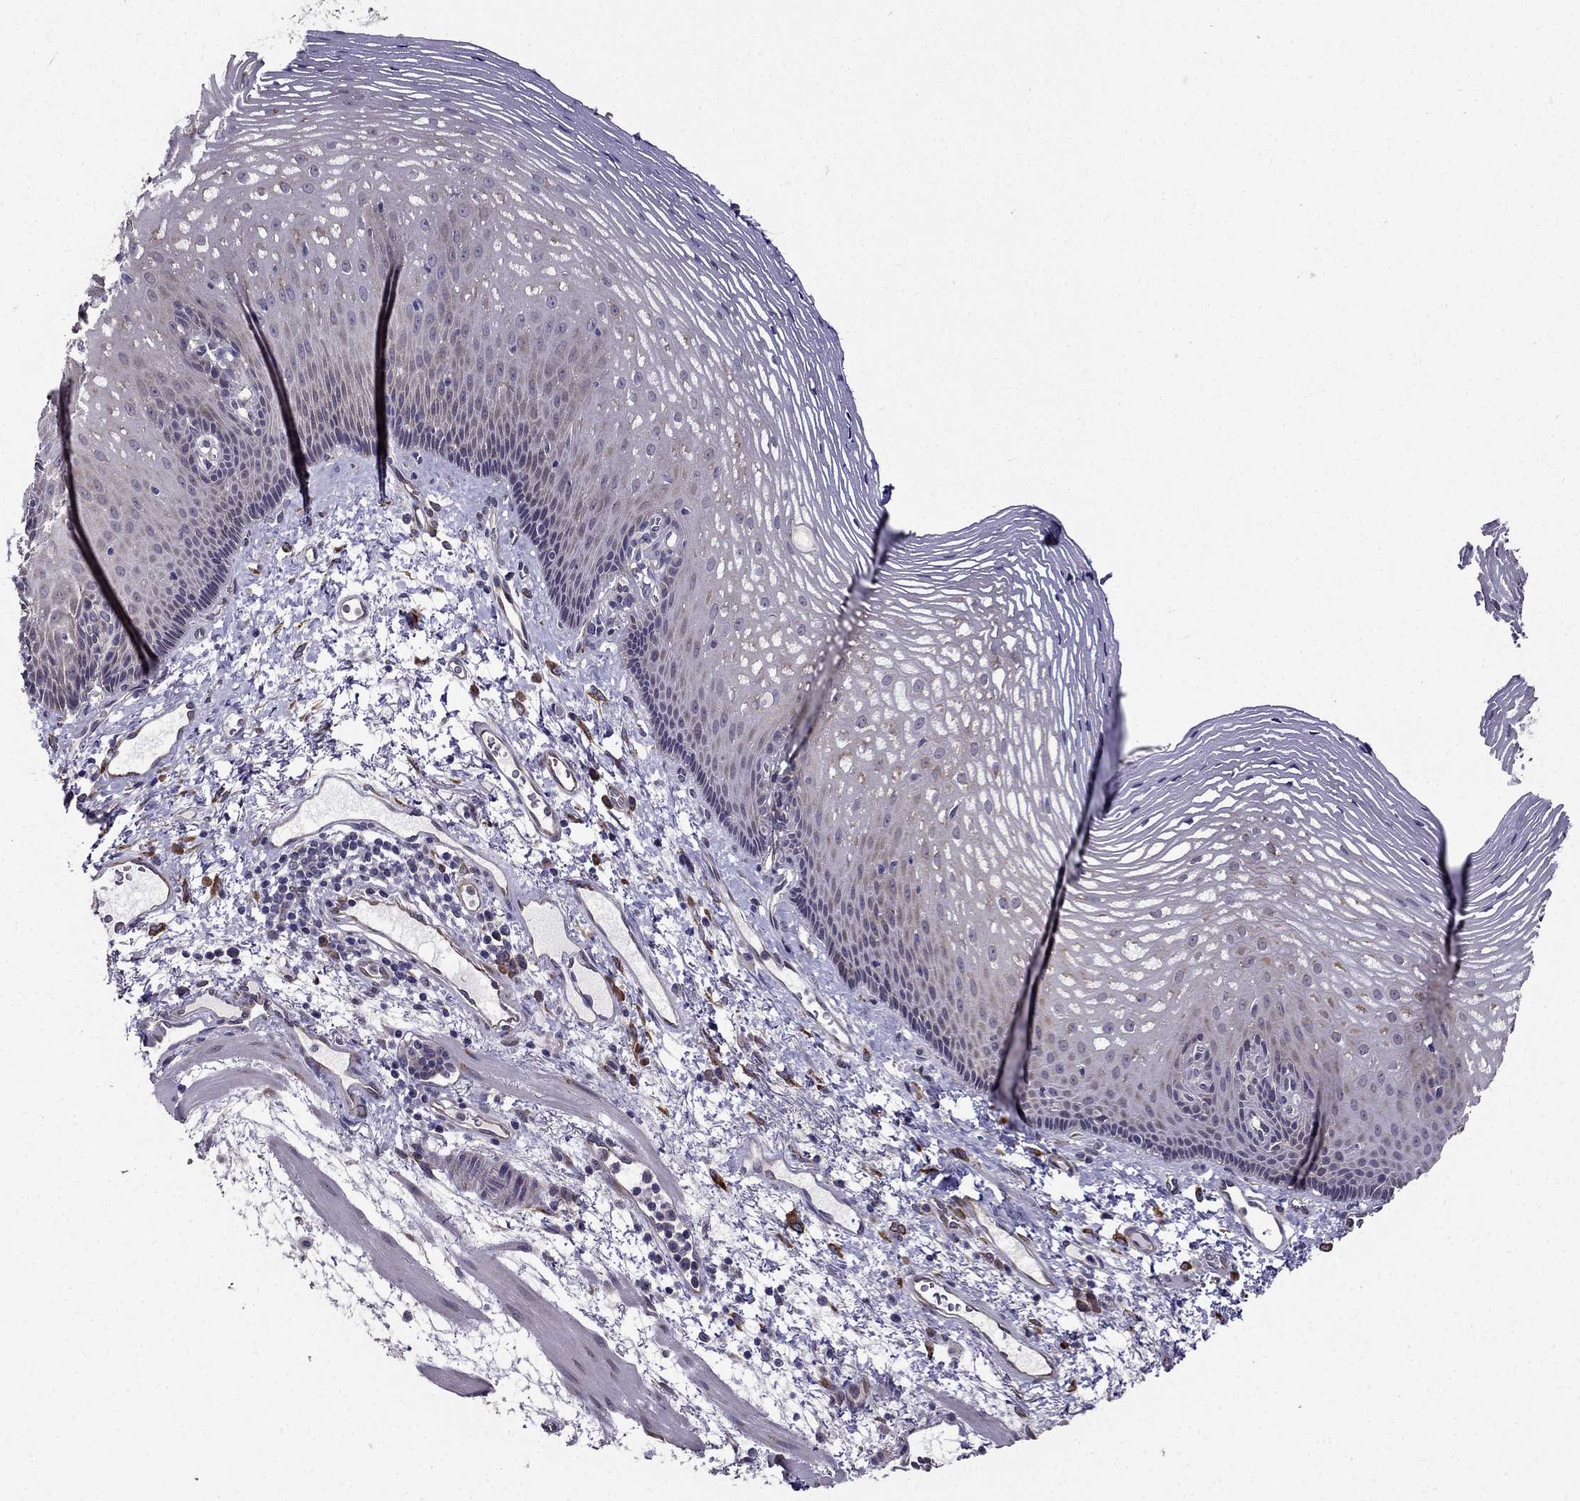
{"staining": {"intensity": "weak", "quantity": "25%-75%", "location": "cytoplasmic/membranous"}, "tissue": "esophagus", "cell_type": "Squamous epithelial cells", "image_type": "normal", "snomed": [{"axis": "morphology", "description": "Normal tissue, NOS"}, {"axis": "topography", "description": "Esophagus"}], "caption": "Immunohistochemistry micrograph of normal esophagus: esophagus stained using IHC displays low levels of weak protein expression localized specifically in the cytoplasmic/membranous of squamous epithelial cells, appearing as a cytoplasmic/membranous brown color.", "gene": "ARHGEF28", "patient": {"sex": "male", "age": 76}}